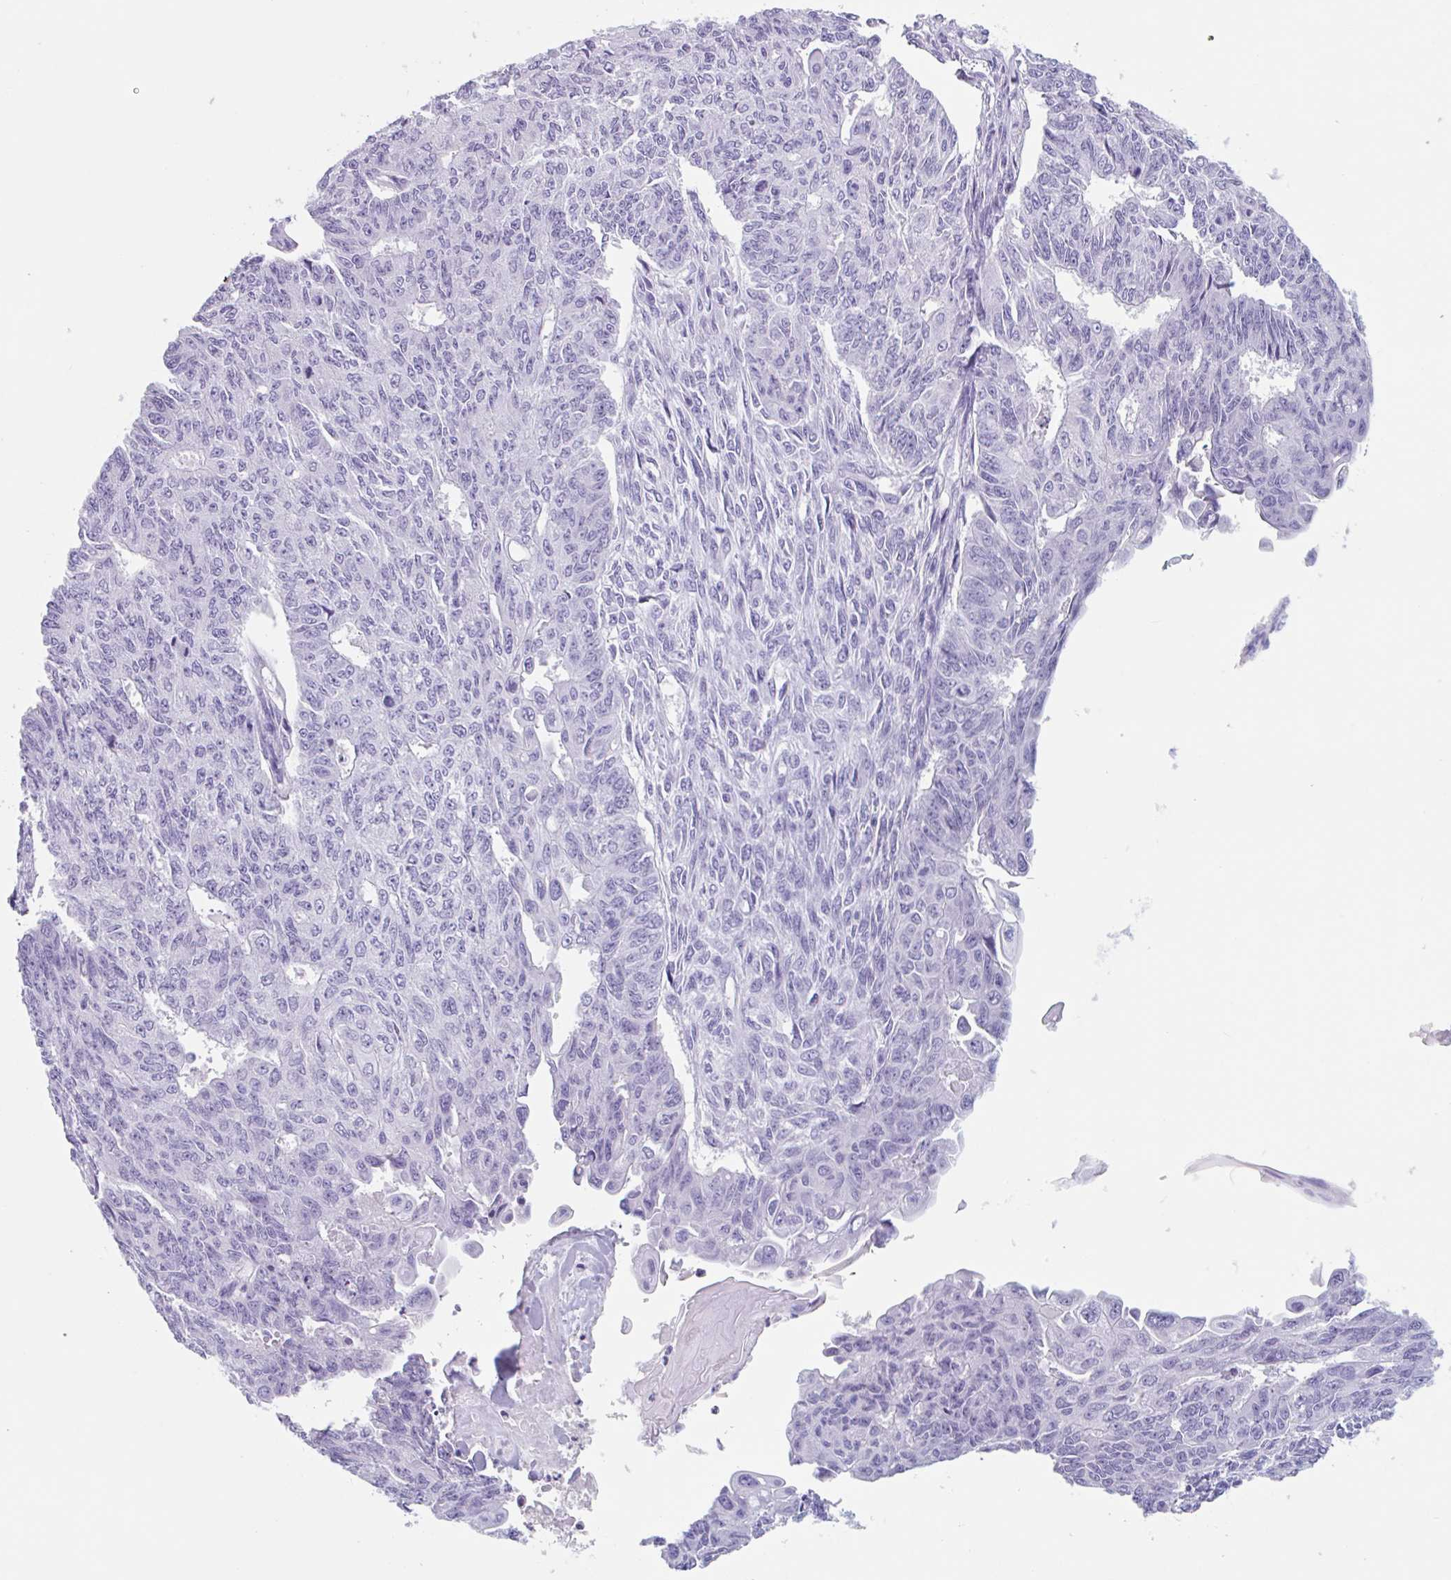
{"staining": {"intensity": "negative", "quantity": "none", "location": "none"}, "tissue": "endometrial cancer", "cell_type": "Tumor cells", "image_type": "cancer", "snomed": [{"axis": "morphology", "description": "Adenocarcinoma, NOS"}, {"axis": "topography", "description": "Endometrium"}], "caption": "A photomicrograph of endometrial adenocarcinoma stained for a protein exhibits no brown staining in tumor cells. Nuclei are stained in blue.", "gene": "EMC4", "patient": {"sex": "female", "age": 32}}